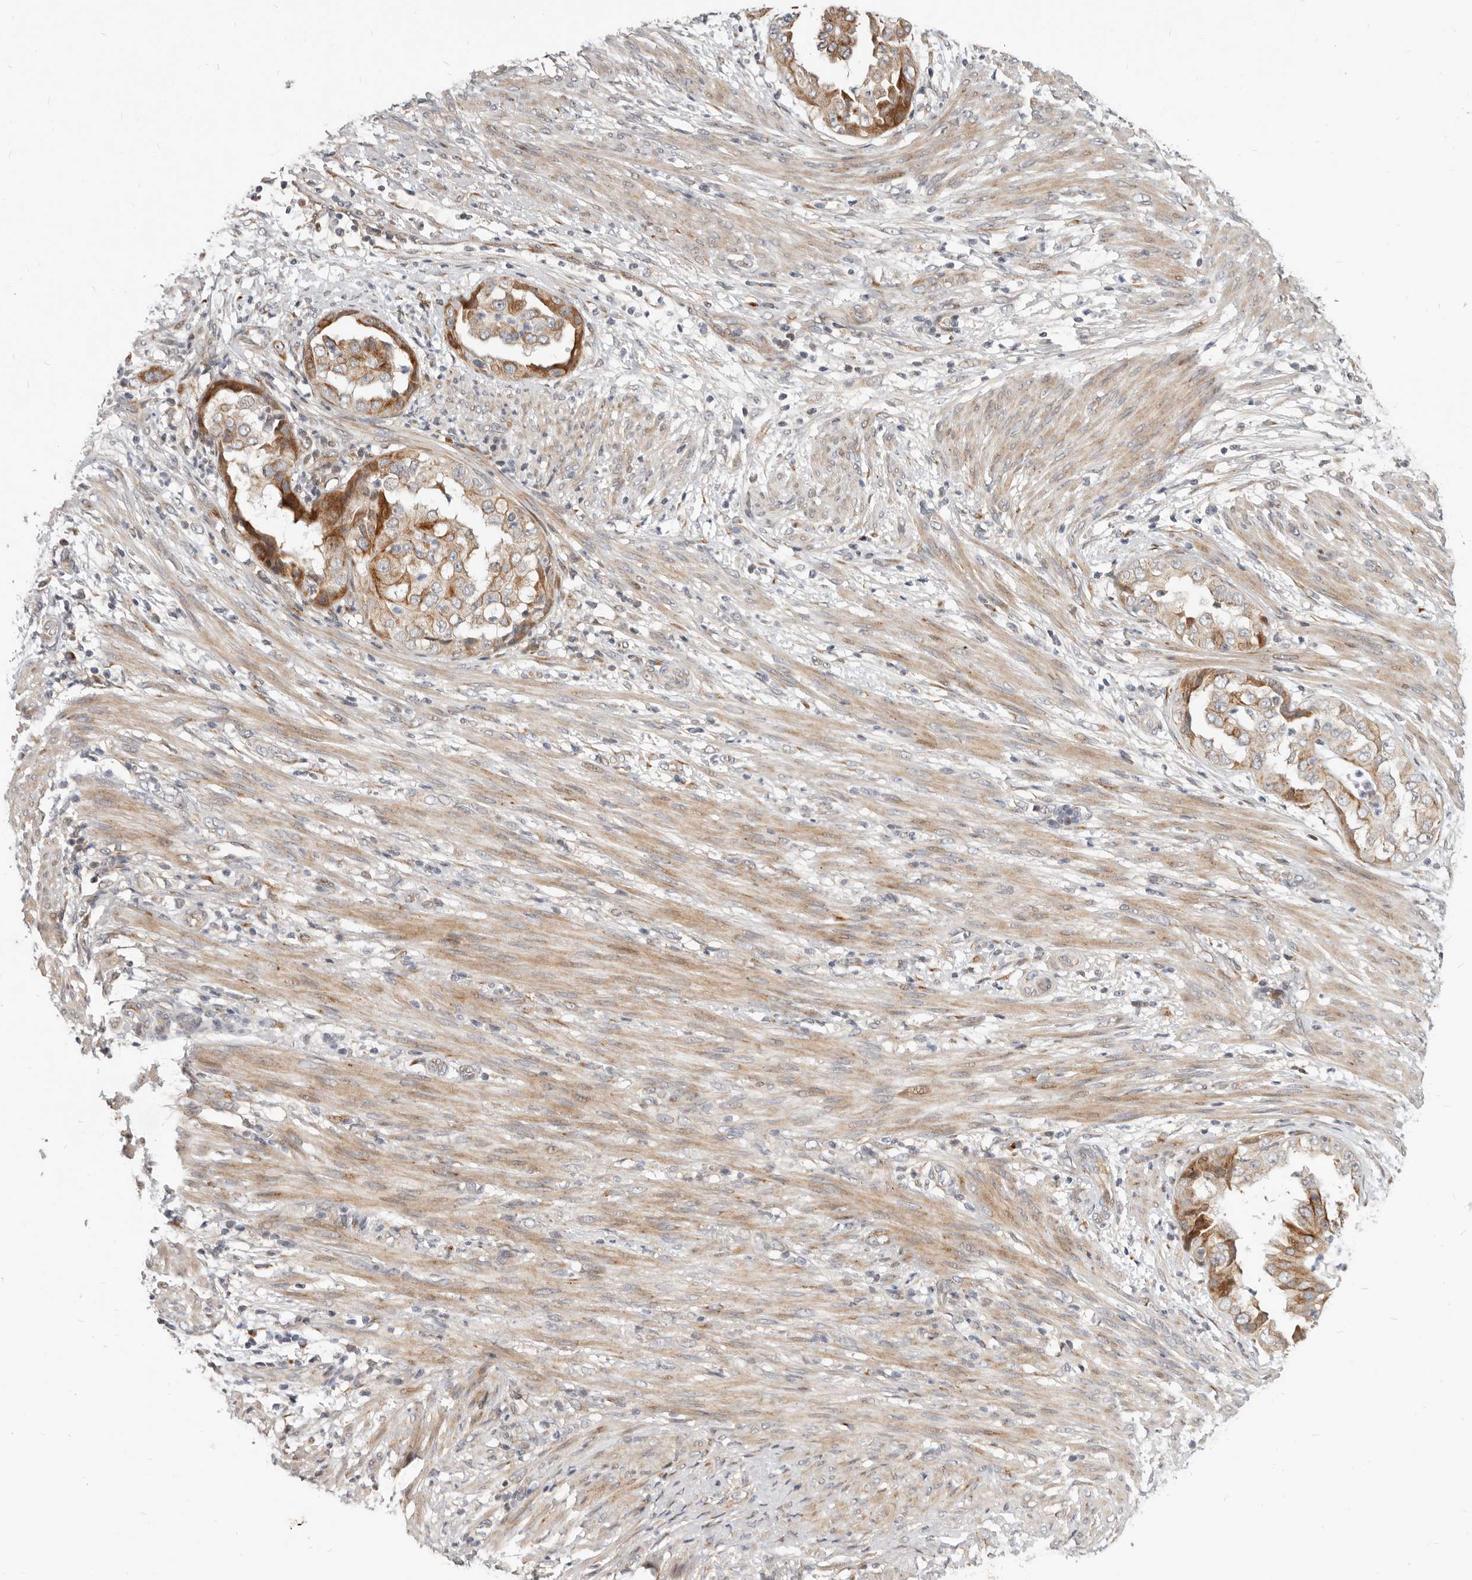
{"staining": {"intensity": "moderate", "quantity": ">75%", "location": "cytoplasmic/membranous"}, "tissue": "endometrial cancer", "cell_type": "Tumor cells", "image_type": "cancer", "snomed": [{"axis": "morphology", "description": "Adenocarcinoma, NOS"}, {"axis": "topography", "description": "Endometrium"}], "caption": "Human endometrial cancer (adenocarcinoma) stained with a brown dye displays moderate cytoplasmic/membranous positive positivity in approximately >75% of tumor cells.", "gene": "NPY4R", "patient": {"sex": "female", "age": 85}}